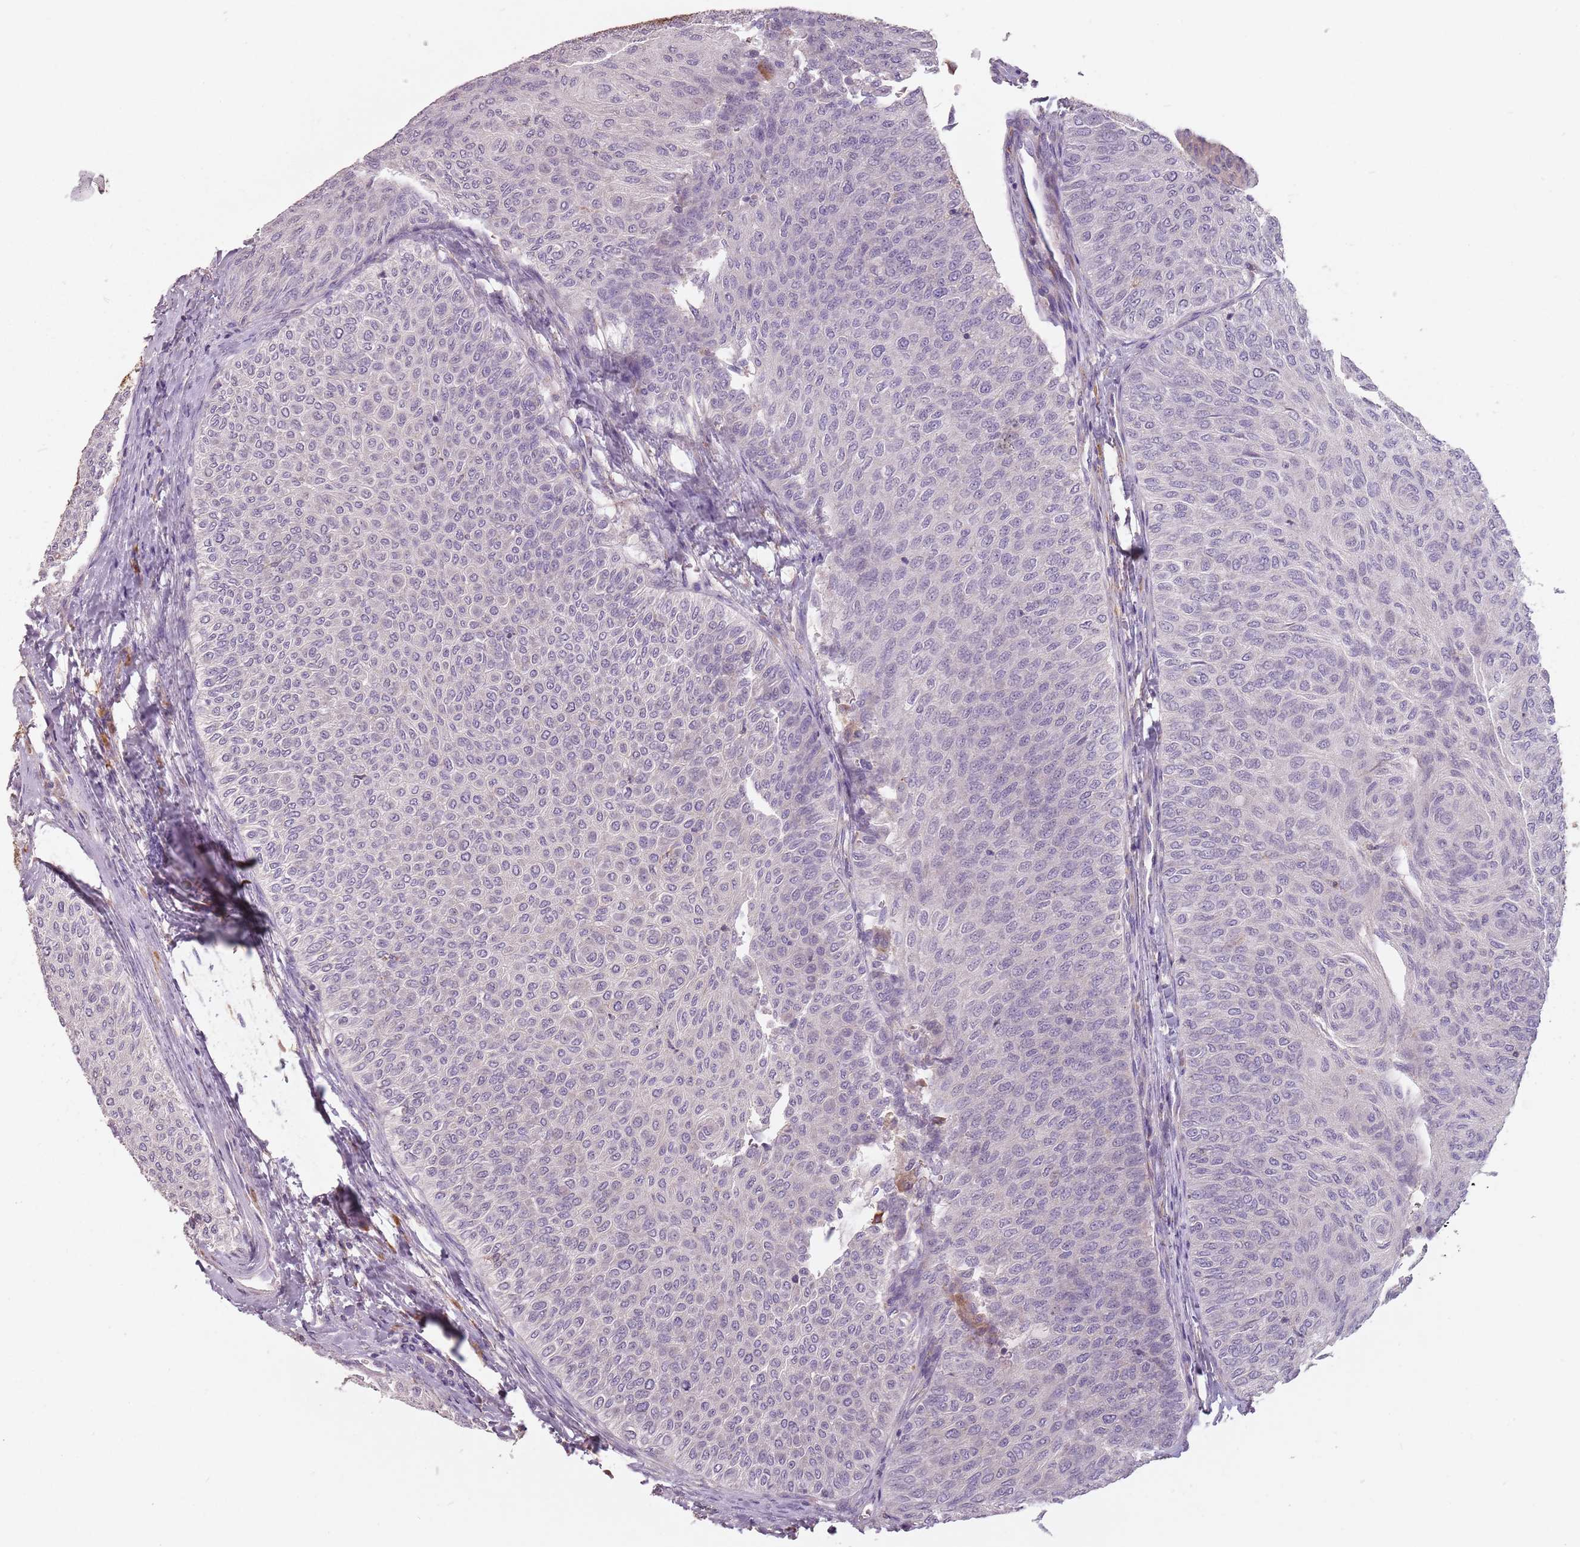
{"staining": {"intensity": "negative", "quantity": "none", "location": "none"}, "tissue": "urothelial cancer", "cell_type": "Tumor cells", "image_type": "cancer", "snomed": [{"axis": "morphology", "description": "Urothelial carcinoma, Low grade"}, {"axis": "topography", "description": "Urinary bladder"}], "caption": "A photomicrograph of human urothelial cancer is negative for staining in tumor cells.", "gene": "RPS9", "patient": {"sex": "male", "age": 78}}